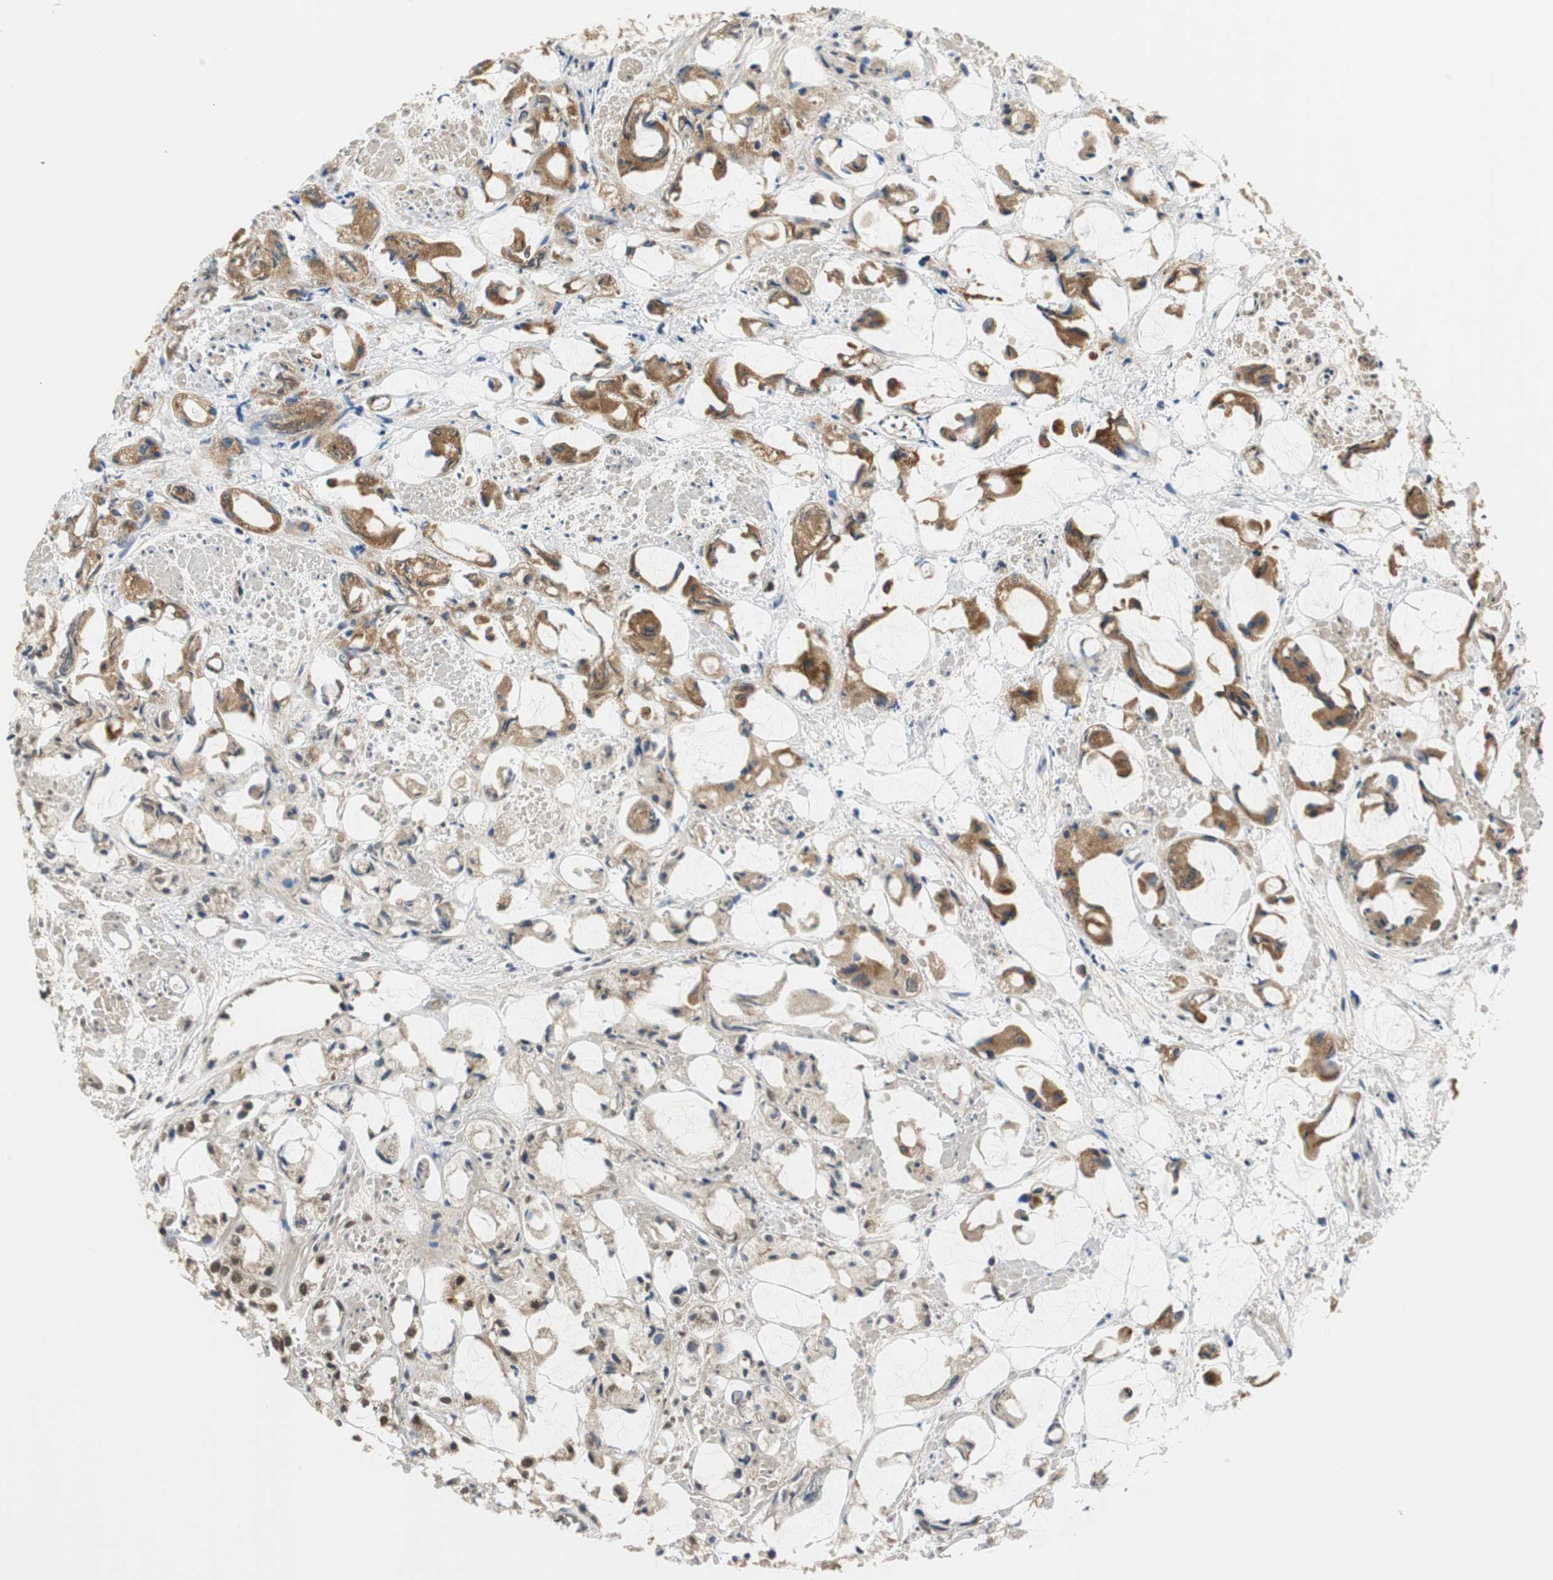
{"staining": {"intensity": "moderate", "quantity": "25%-75%", "location": "cytoplasmic/membranous"}, "tissue": "prostate cancer", "cell_type": "Tumor cells", "image_type": "cancer", "snomed": [{"axis": "morphology", "description": "Adenocarcinoma, High grade"}, {"axis": "topography", "description": "Prostate"}], "caption": "Protein staining exhibits moderate cytoplasmic/membranous expression in about 25%-75% of tumor cells in prostate adenocarcinoma (high-grade).", "gene": "NIT1", "patient": {"sex": "male", "age": 85}}